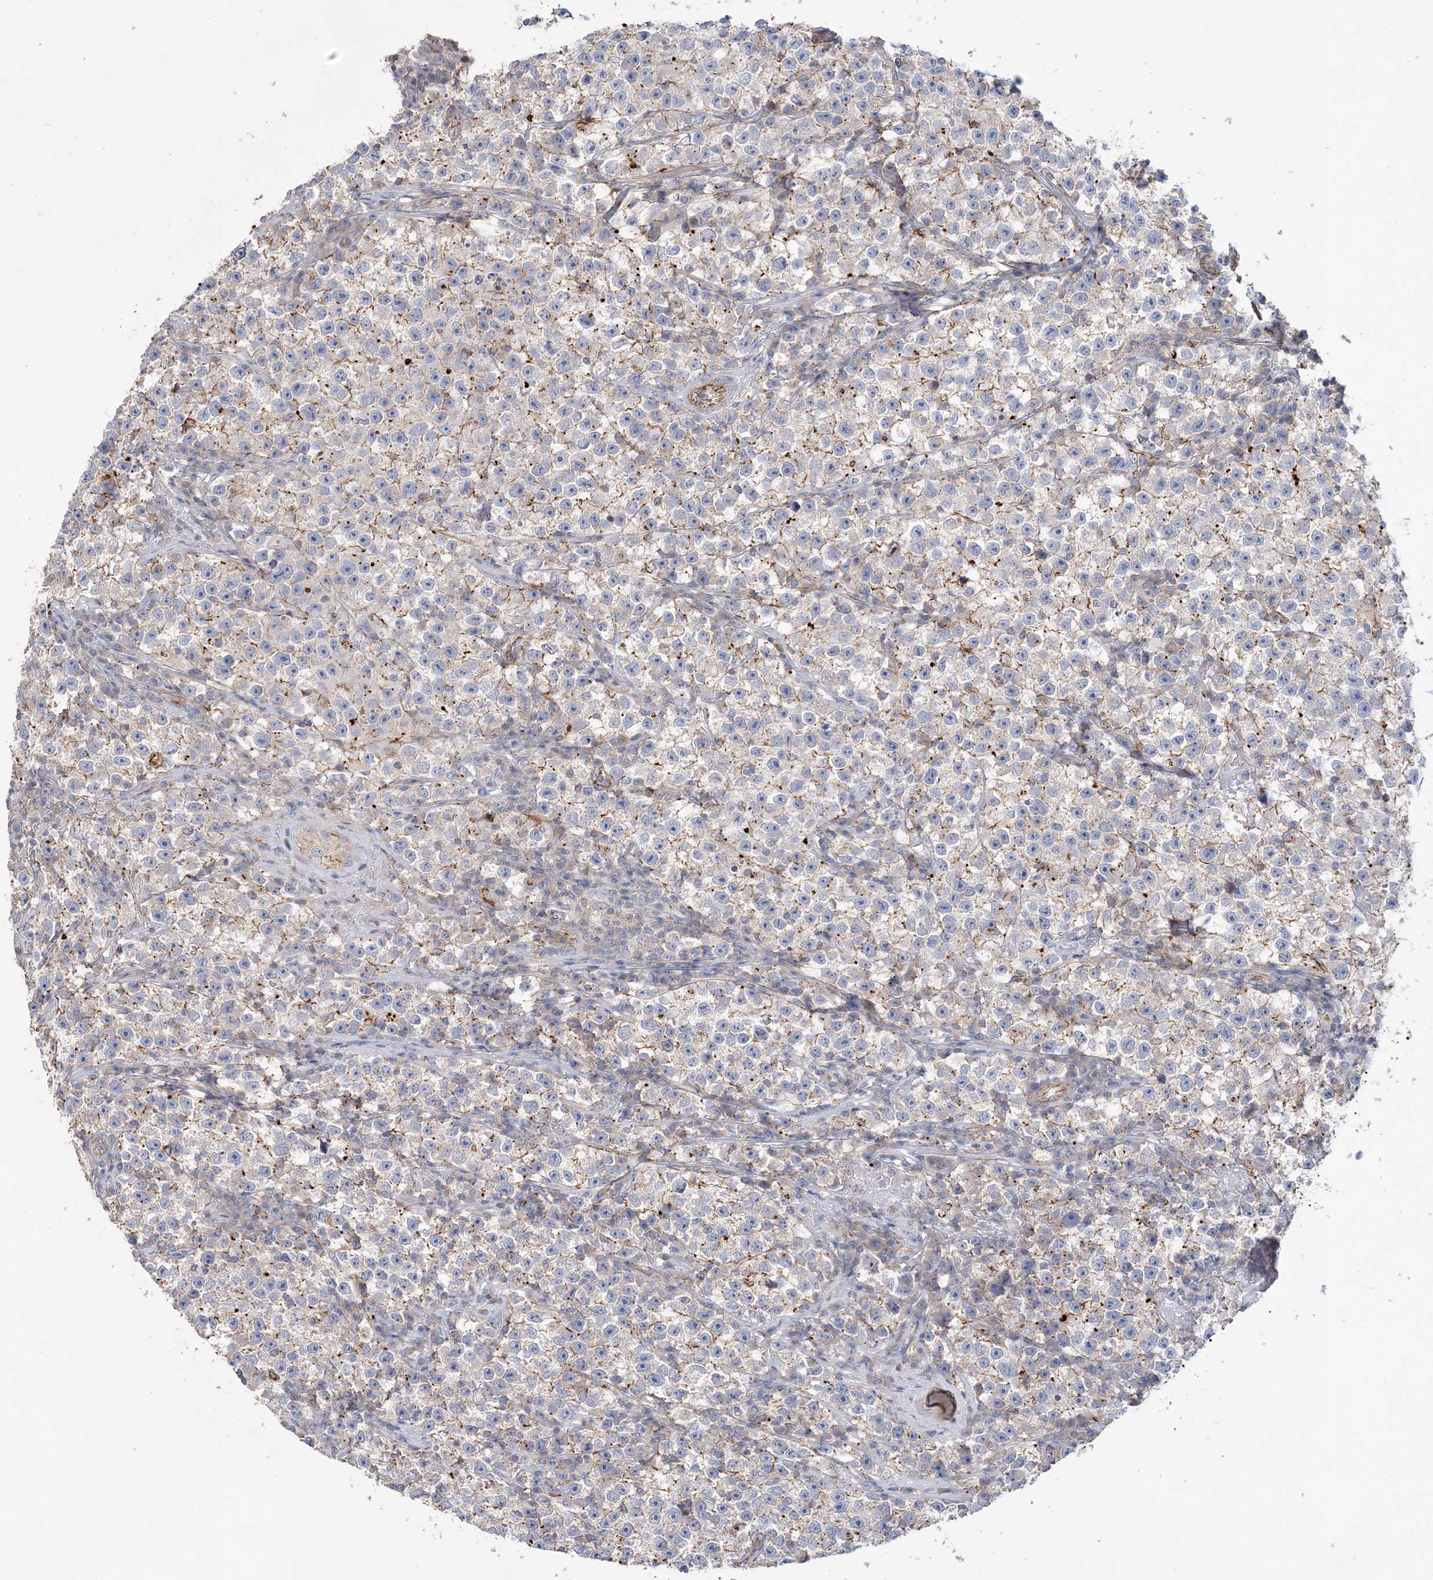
{"staining": {"intensity": "weak", "quantity": "<25%", "location": "cytoplasmic/membranous"}, "tissue": "testis cancer", "cell_type": "Tumor cells", "image_type": "cancer", "snomed": [{"axis": "morphology", "description": "Seminoma, NOS"}, {"axis": "topography", "description": "Testis"}], "caption": "DAB (3,3'-diaminobenzidine) immunohistochemical staining of human seminoma (testis) reveals no significant staining in tumor cells.", "gene": "PIGC", "patient": {"sex": "male", "age": 22}}